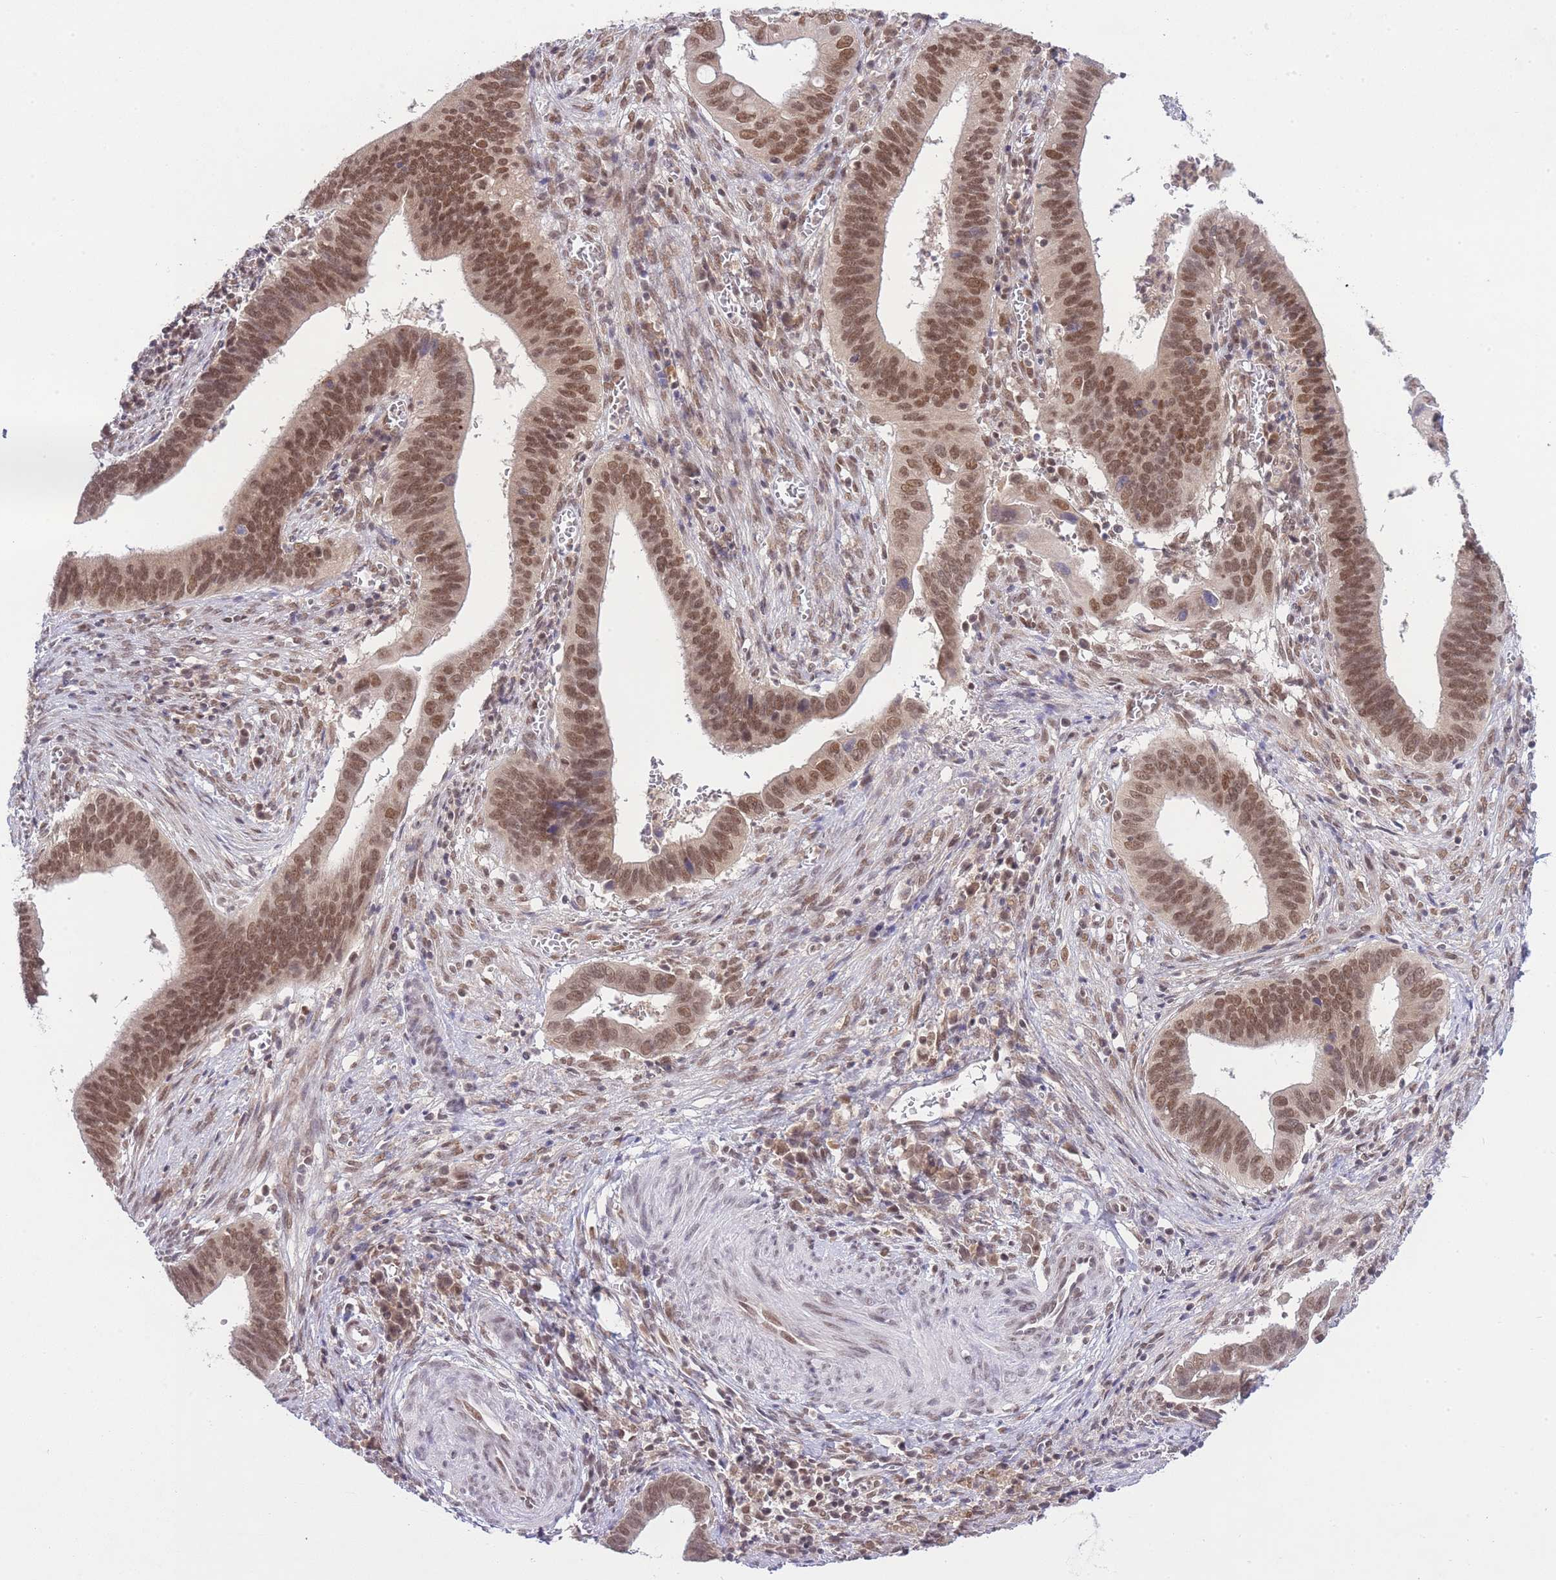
{"staining": {"intensity": "moderate", "quantity": ">75%", "location": "nuclear"}, "tissue": "cervical cancer", "cell_type": "Tumor cells", "image_type": "cancer", "snomed": [{"axis": "morphology", "description": "Adenocarcinoma, NOS"}, {"axis": "topography", "description": "Cervix"}], "caption": "Immunohistochemistry (IHC) histopathology image of cervical cancer (adenocarcinoma) stained for a protein (brown), which exhibits medium levels of moderate nuclear expression in approximately >75% of tumor cells.", "gene": "TMED3", "patient": {"sex": "female", "age": 42}}